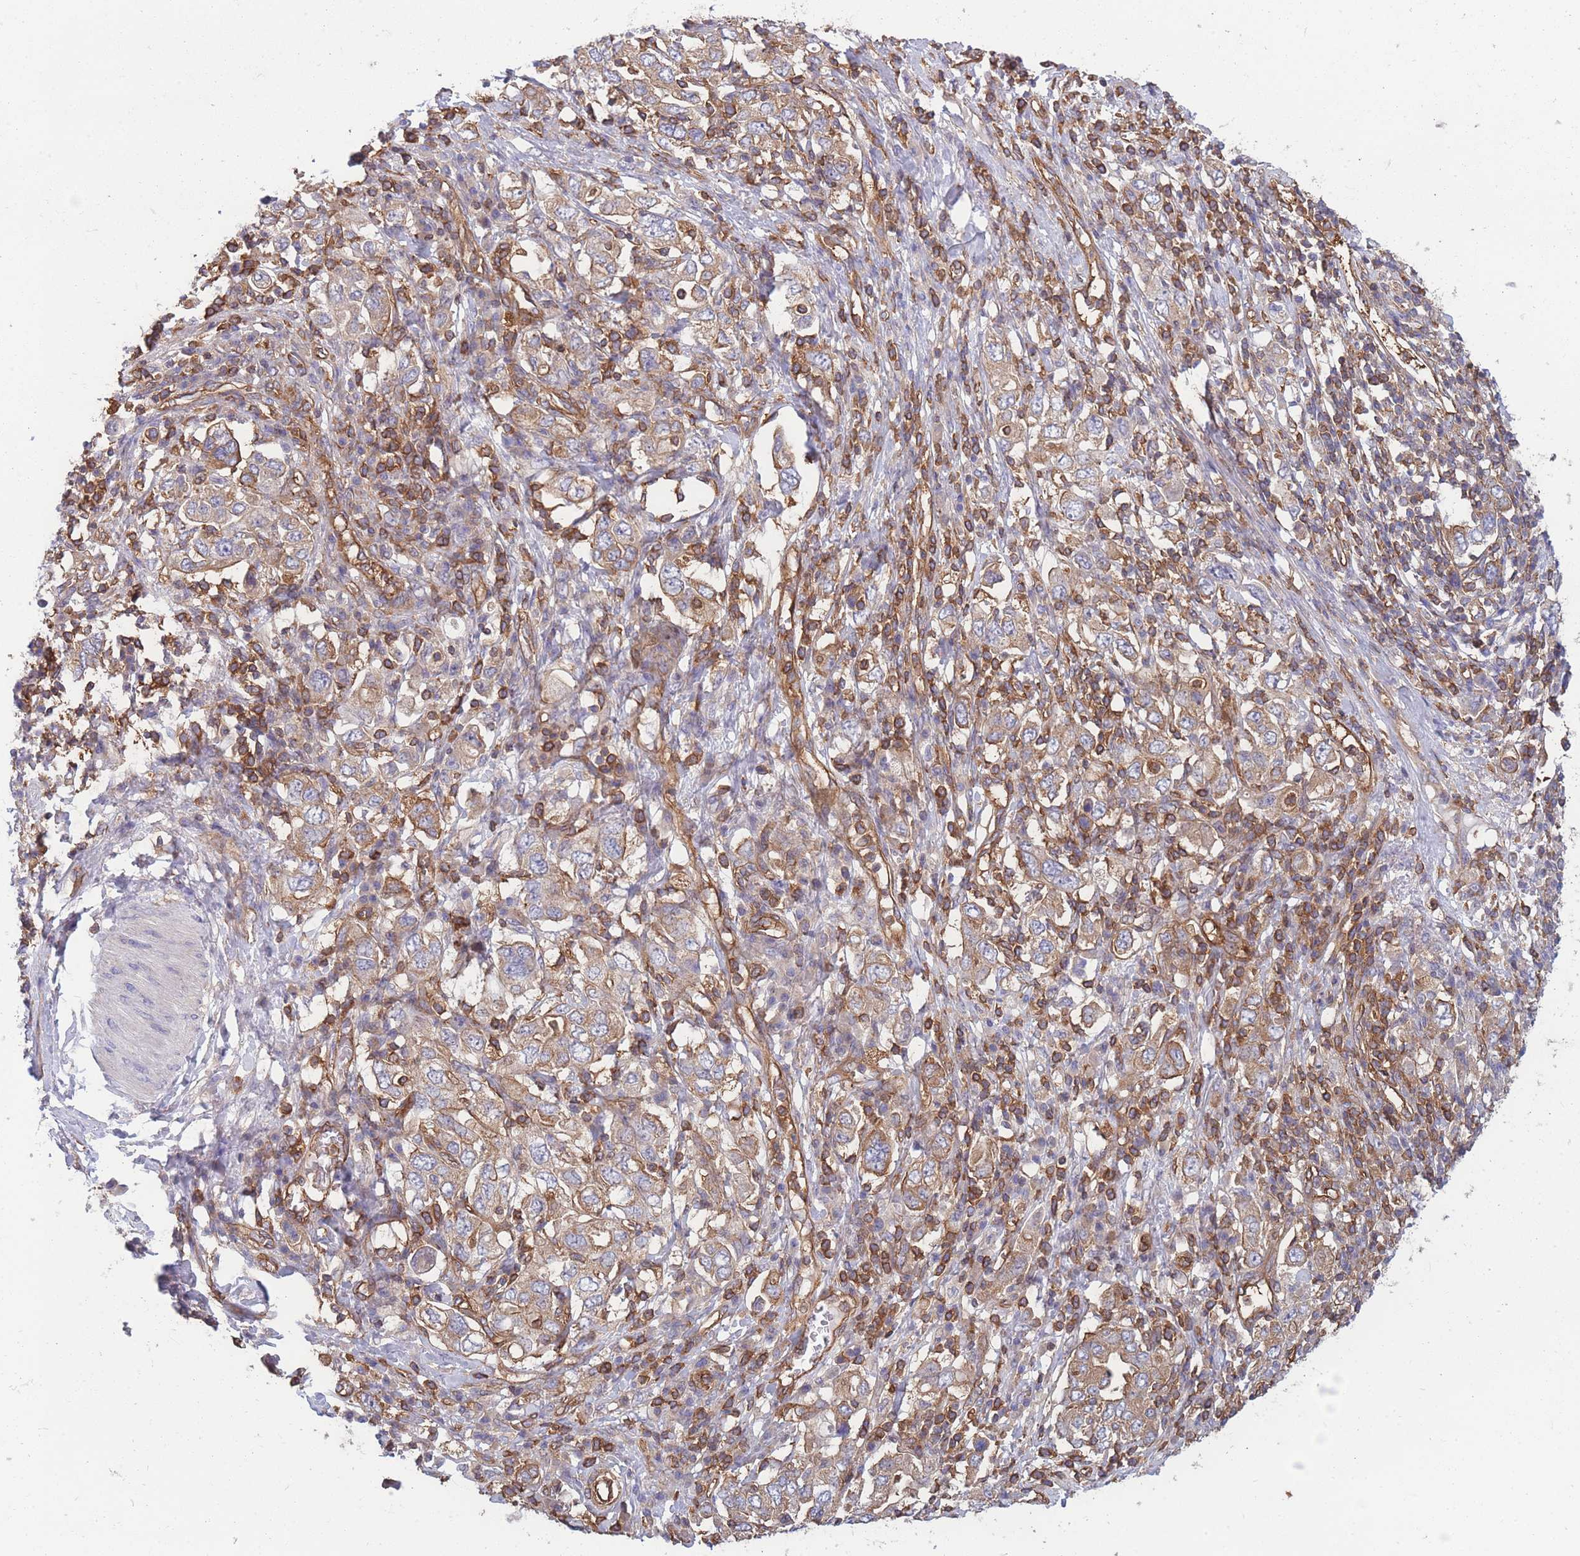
{"staining": {"intensity": "moderate", "quantity": ">75%", "location": "cytoplasmic/membranous"}, "tissue": "stomach cancer", "cell_type": "Tumor cells", "image_type": "cancer", "snomed": [{"axis": "morphology", "description": "Adenocarcinoma, NOS"}, {"axis": "topography", "description": "Stomach, upper"}, {"axis": "topography", "description": "Stomach"}], "caption": "DAB immunohistochemical staining of stomach adenocarcinoma demonstrates moderate cytoplasmic/membranous protein expression in approximately >75% of tumor cells. (DAB (3,3'-diaminobenzidine) IHC, brown staining for protein, blue staining for nuclei).", "gene": "GGA1", "patient": {"sex": "male", "age": 62}}